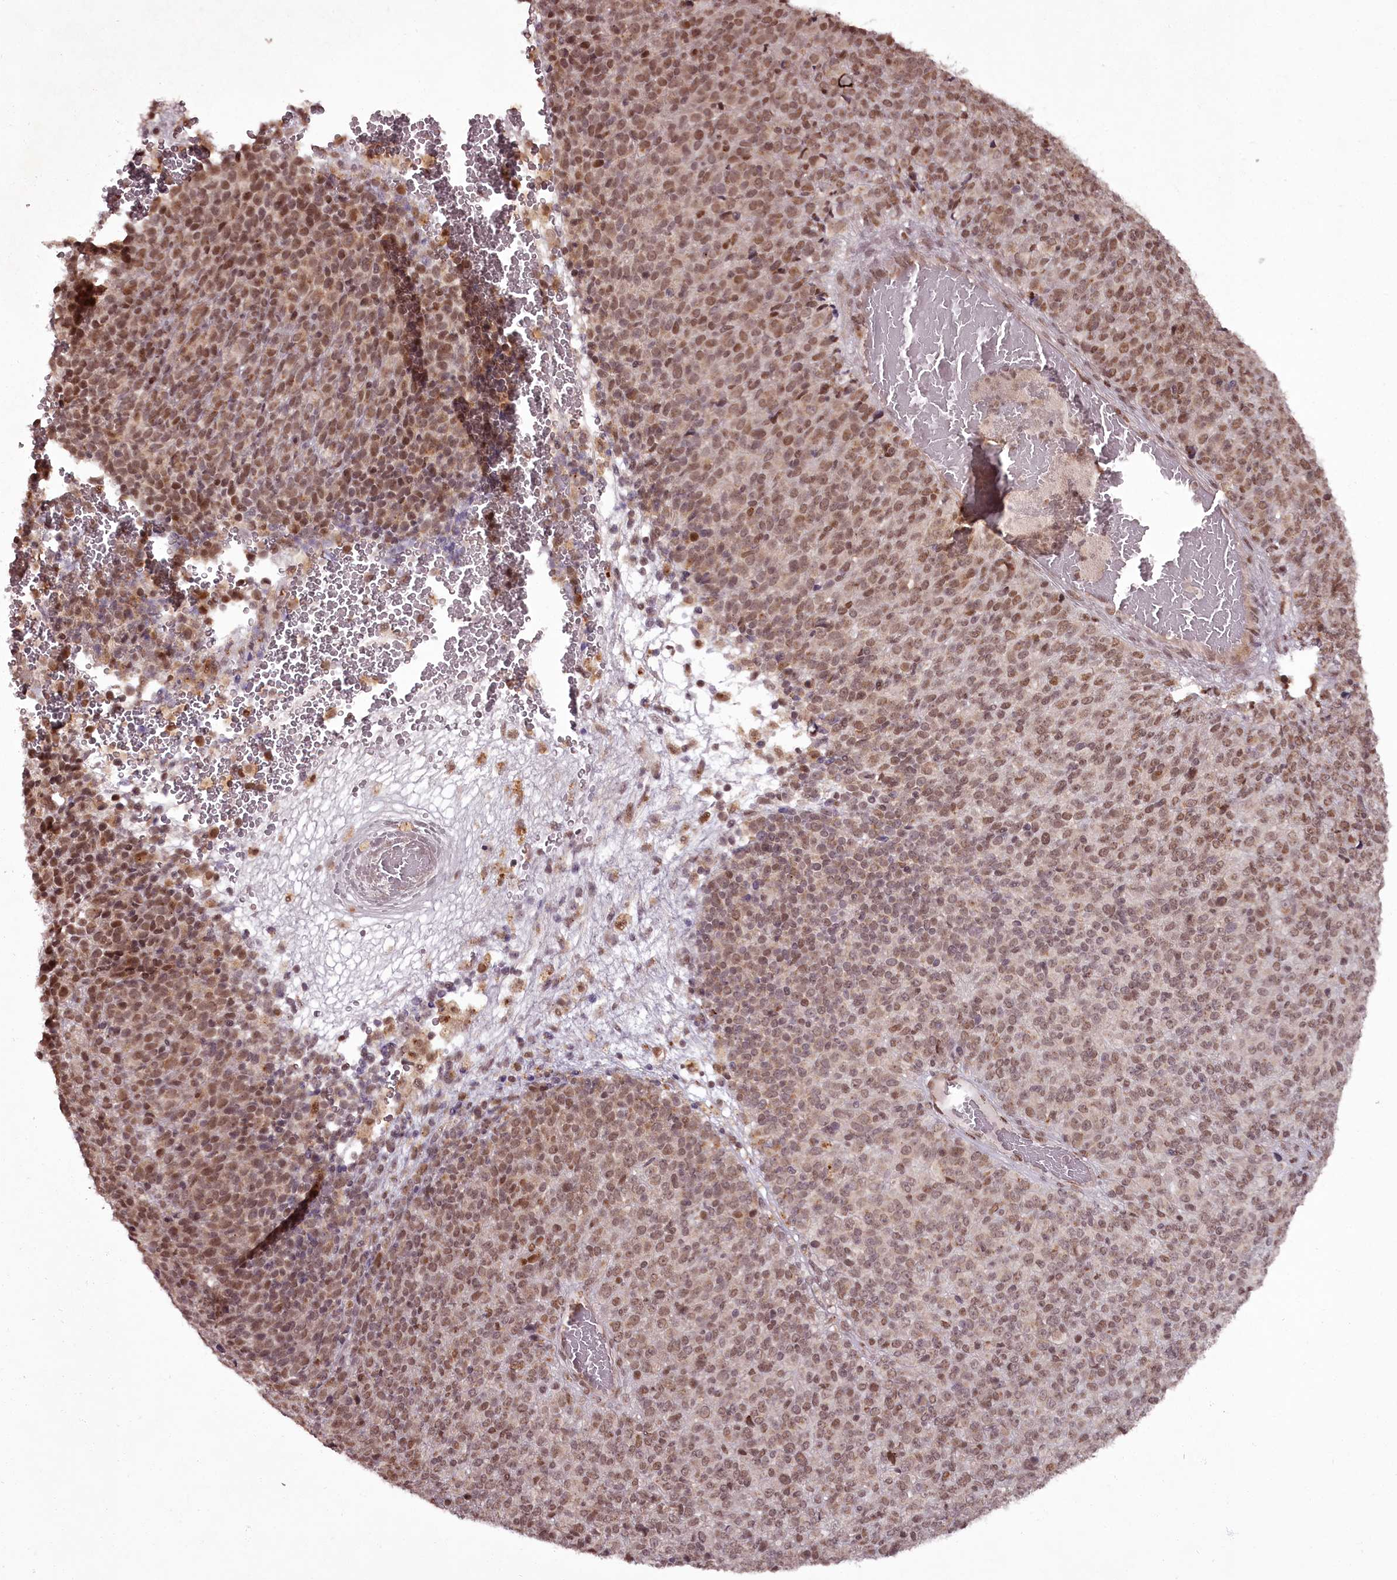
{"staining": {"intensity": "moderate", "quantity": ">75%", "location": "nuclear"}, "tissue": "melanoma", "cell_type": "Tumor cells", "image_type": "cancer", "snomed": [{"axis": "morphology", "description": "Malignant melanoma, Metastatic site"}, {"axis": "topography", "description": "Brain"}], "caption": "Malignant melanoma (metastatic site) stained for a protein (brown) demonstrates moderate nuclear positive staining in about >75% of tumor cells.", "gene": "CEP83", "patient": {"sex": "female", "age": 56}}